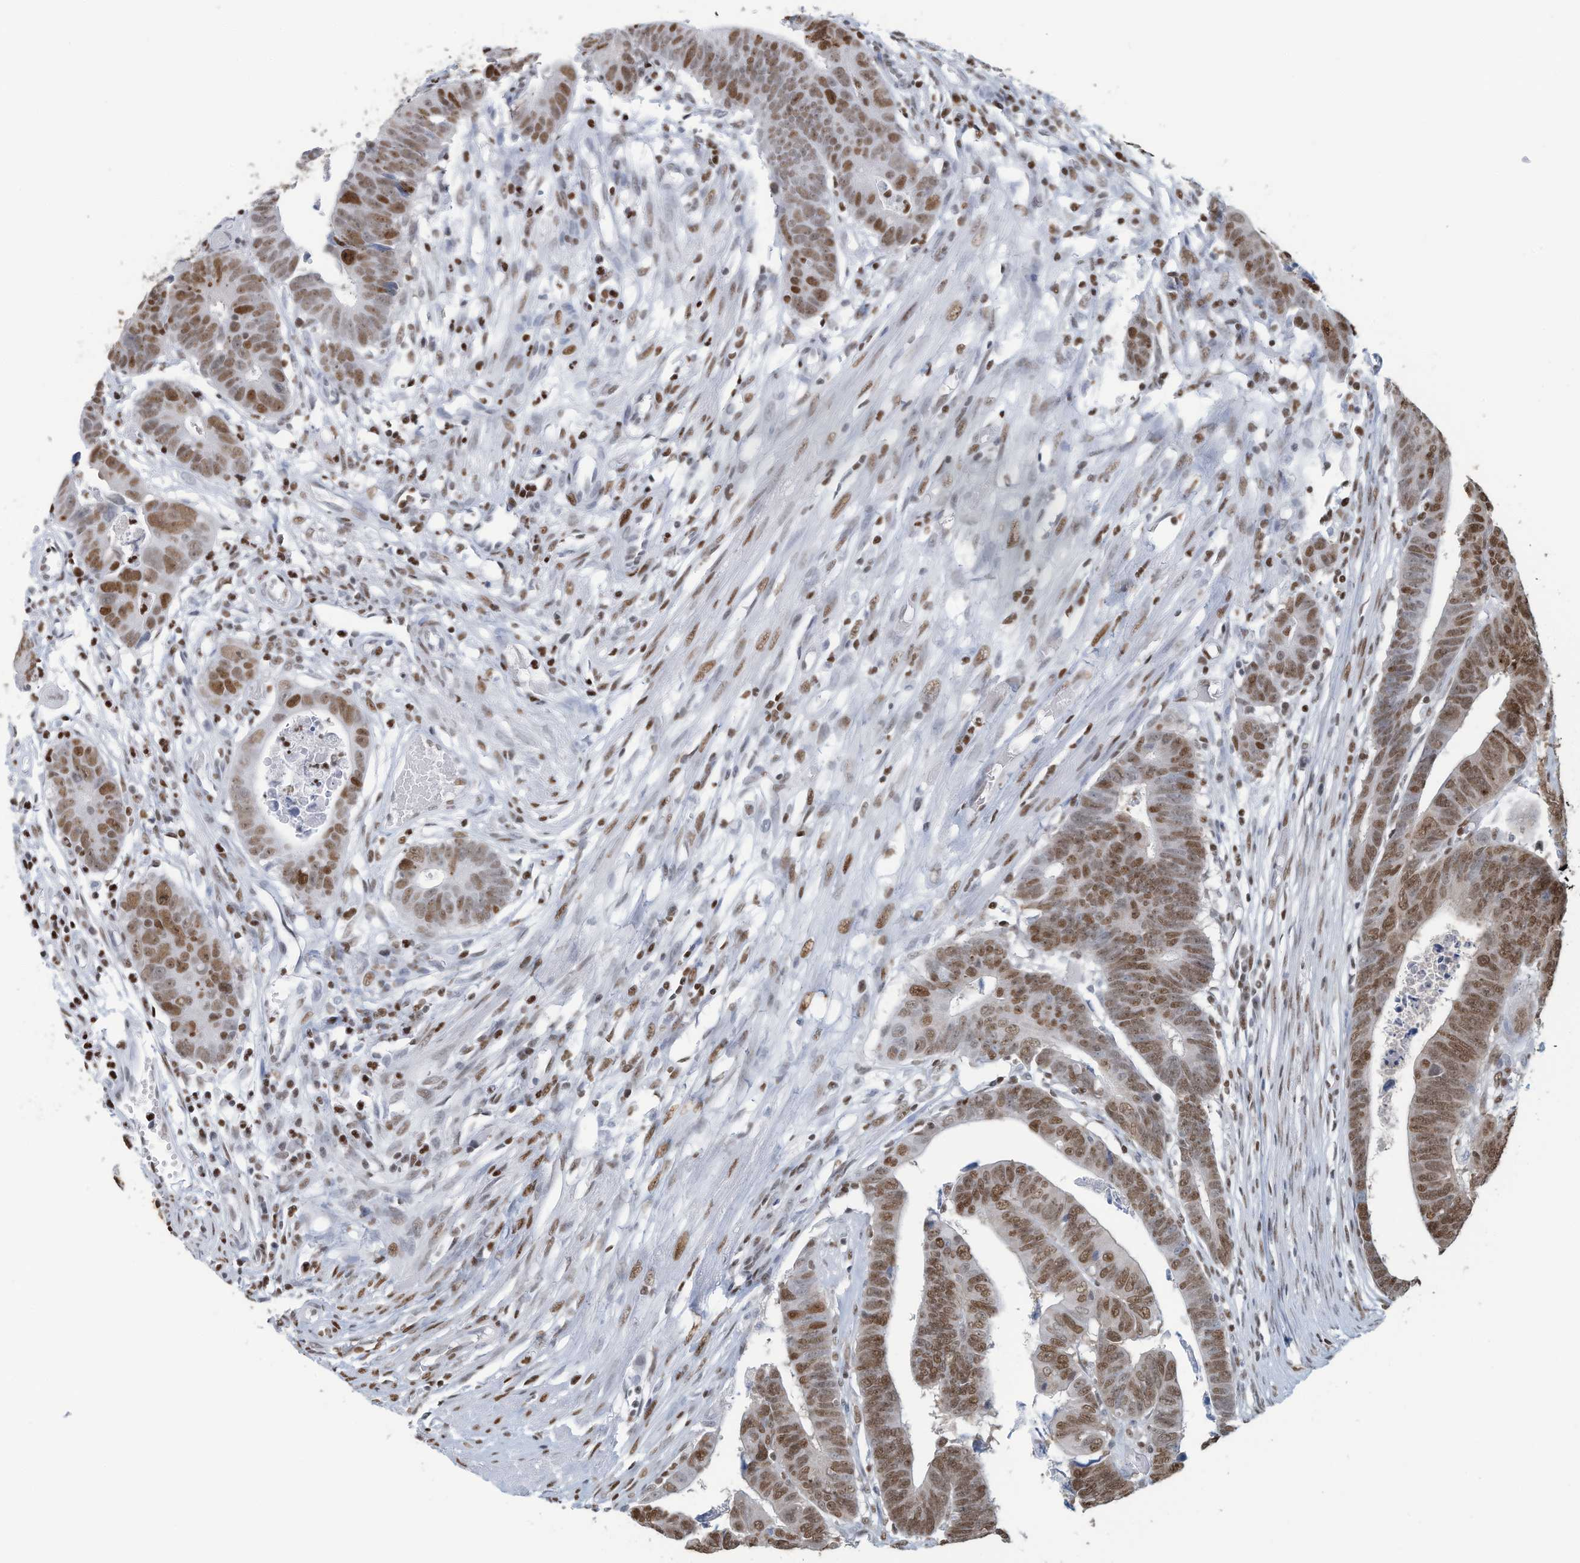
{"staining": {"intensity": "moderate", "quantity": ">75%", "location": "nuclear"}, "tissue": "colorectal cancer", "cell_type": "Tumor cells", "image_type": "cancer", "snomed": [{"axis": "morphology", "description": "Adenocarcinoma, NOS"}, {"axis": "topography", "description": "Rectum"}], "caption": "Immunohistochemistry photomicrograph of neoplastic tissue: human colorectal cancer stained using immunohistochemistry (IHC) displays medium levels of moderate protein expression localized specifically in the nuclear of tumor cells, appearing as a nuclear brown color.", "gene": "SARNP", "patient": {"sex": "female", "age": 65}}